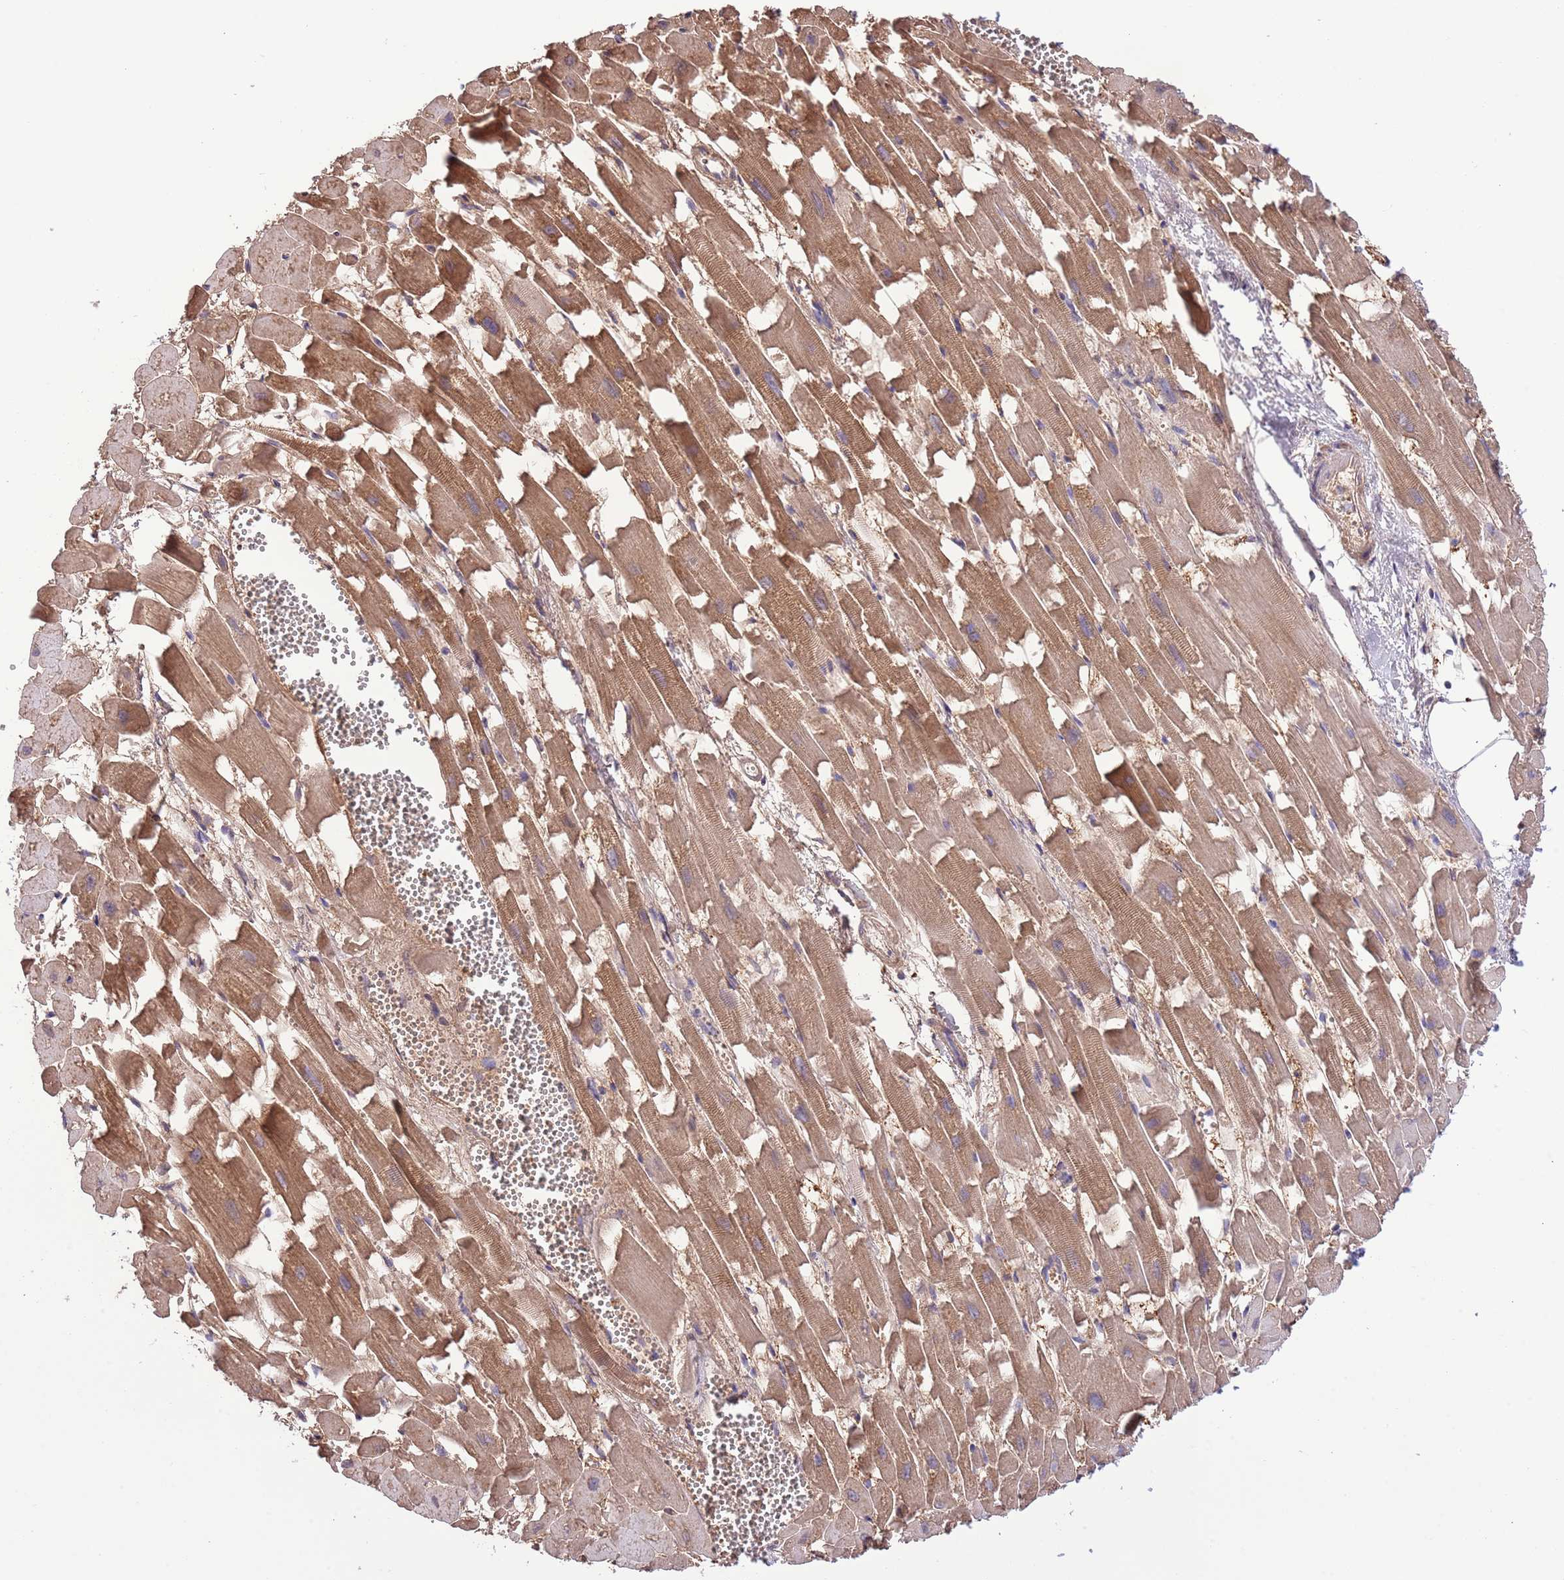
{"staining": {"intensity": "moderate", "quantity": ">75%", "location": "cytoplasmic/membranous"}, "tissue": "heart muscle", "cell_type": "Cardiomyocytes", "image_type": "normal", "snomed": [{"axis": "morphology", "description": "Normal tissue, NOS"}, {"axis": "topography", "description": "Heart"}], "caption": "The image reveals staining of unremarkable heart muscle, revealing moderate cytoplasmic/membranous protein positivity (brown color) within cardiomyocytes.", "gene": "PRR32", "patient": {"sex": "female", "age": 64}}